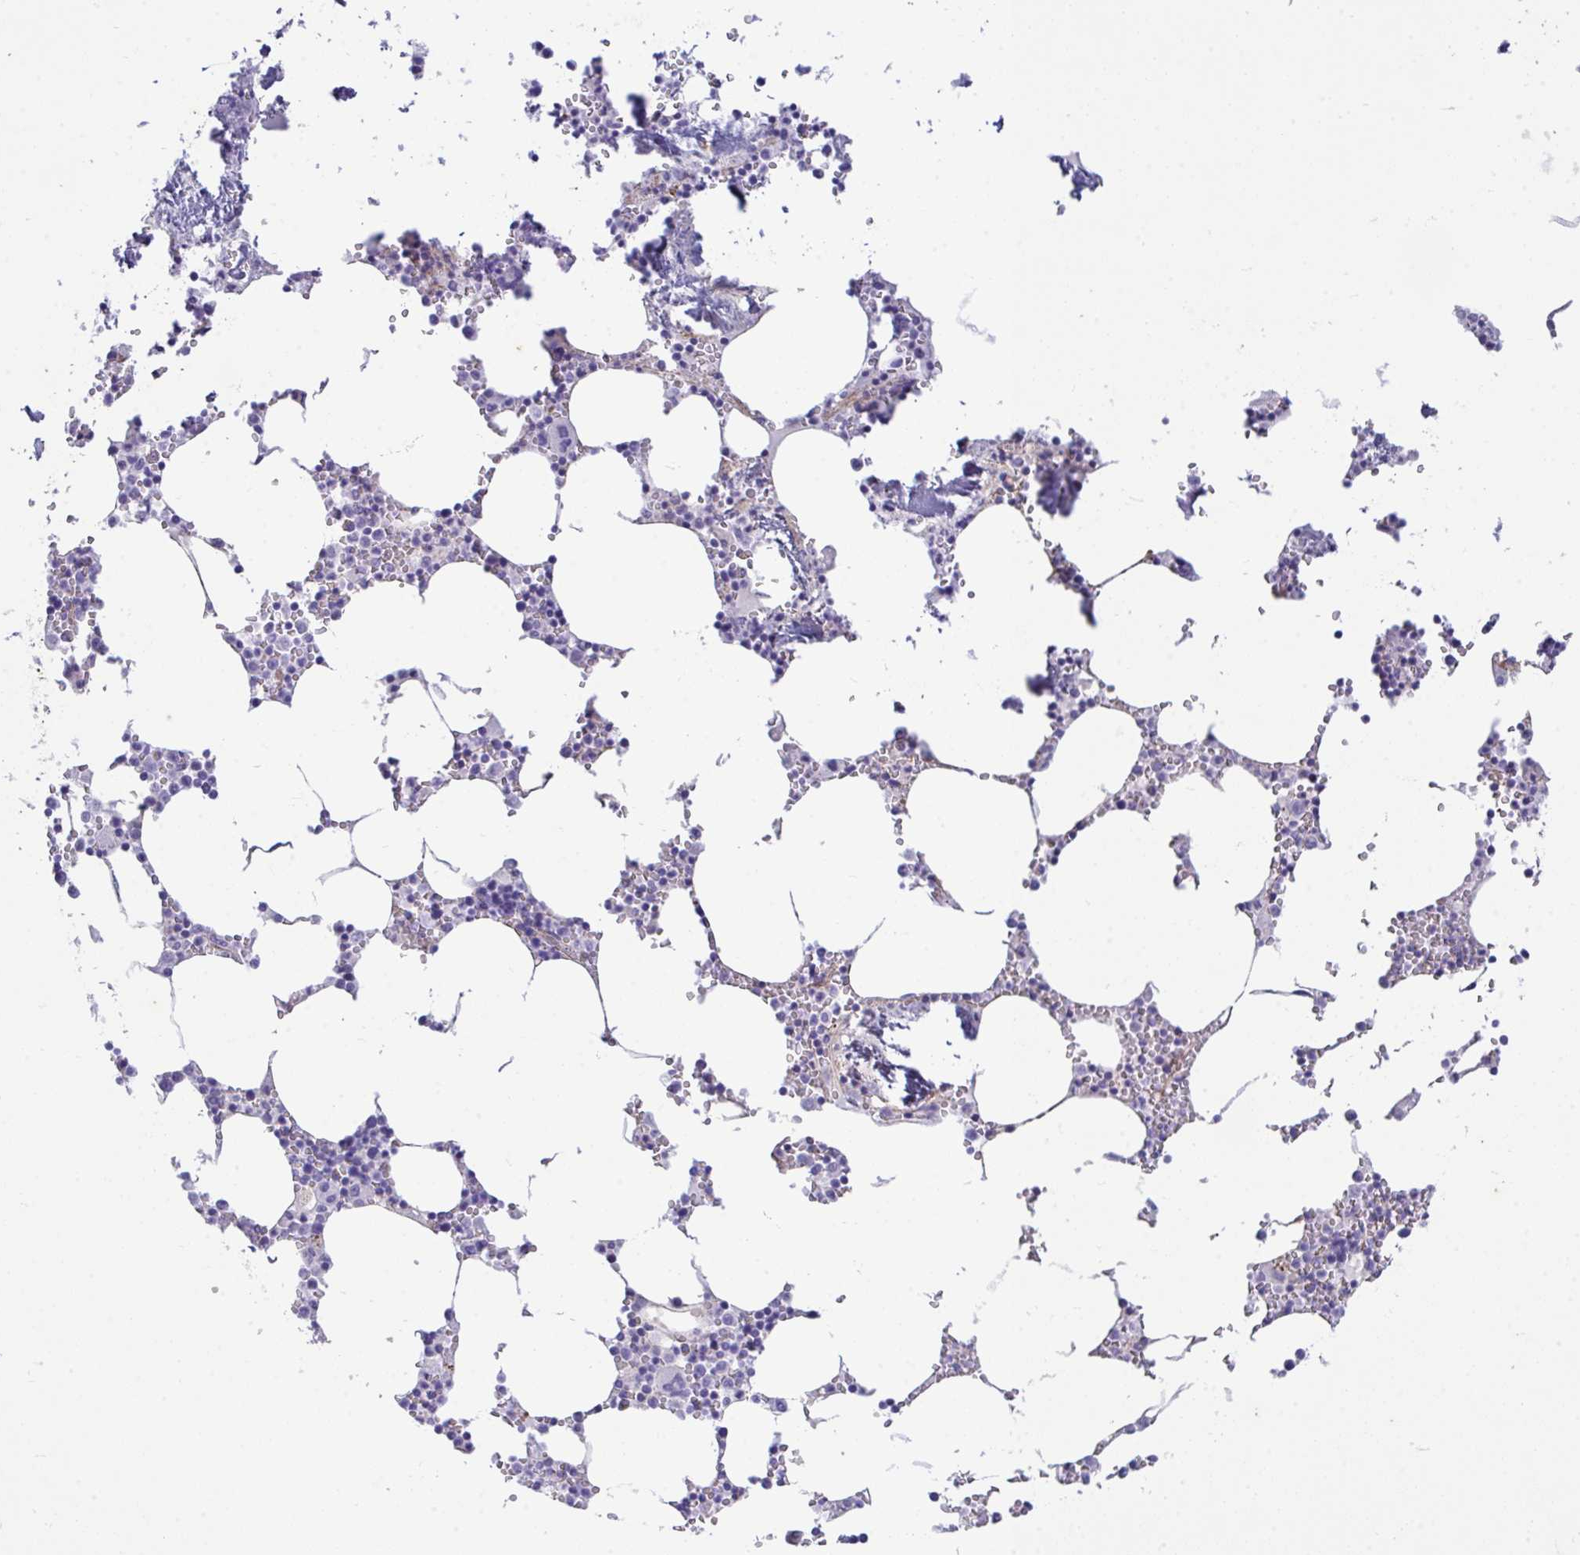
{"staining": {"intensity": "negative", "quantity": "none", "location": "none"}, "tissue": "bone marrow", "cell_type": "Hematopoietic cells", "image_type": "normal", "snomed": [{"axis": "morphology", "description": "Normal tissue, NOS"}, {"axis": "topography", "description": "Bone marrow"}], "caption": "High power microscopy photomicrograph of an IHC micrograph of normal bone marrow, revealing no significant expression in hematopoietic cells. The staining was performed using DAB (3,3'-diaminobenzidine) to visualize the protein expression in brown, while the nuclei were stained in blue with hematoxylin (Magnification: 20x).", "gene": "LHFPL6", "patient": {"sex": "male", "age": 54}}